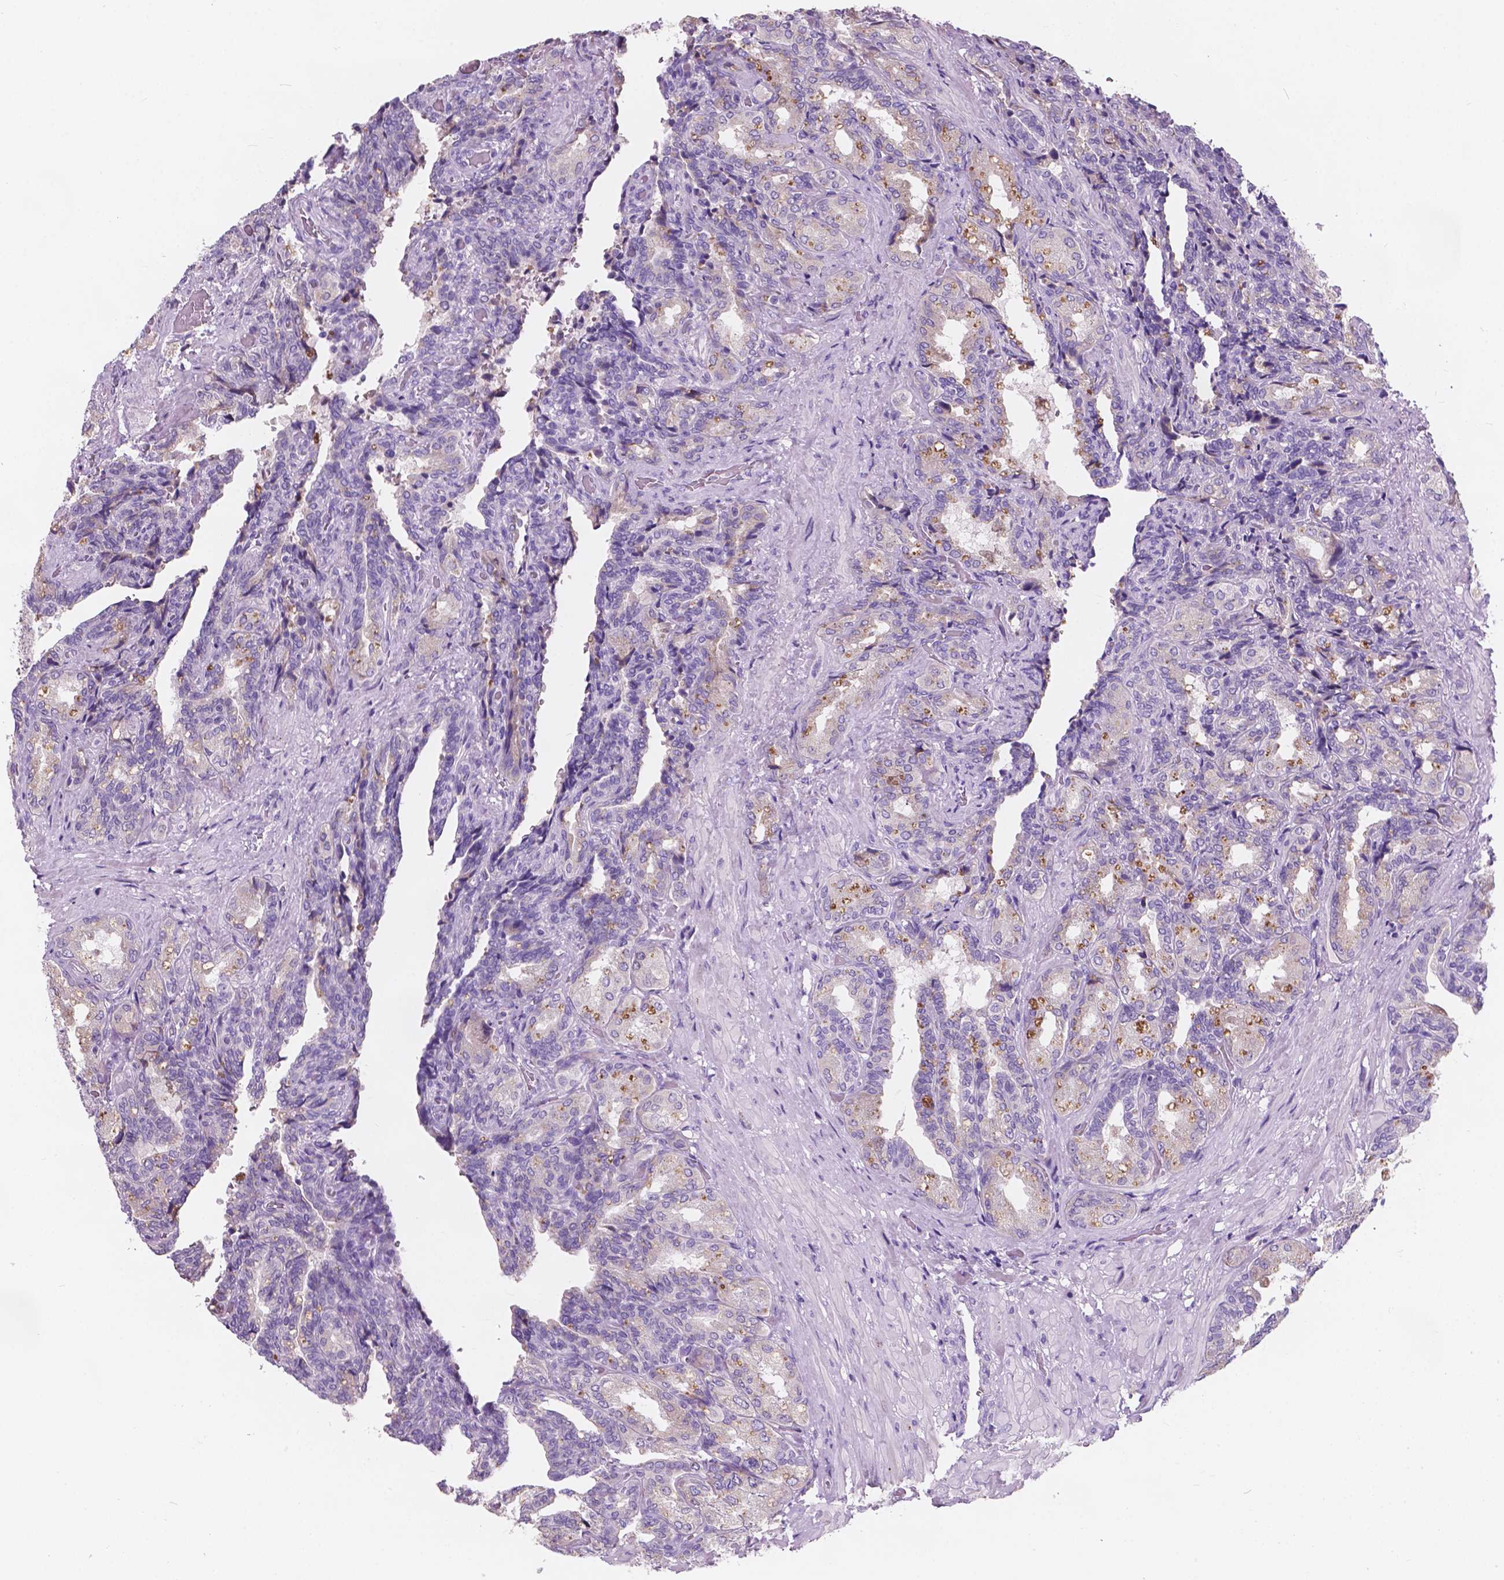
{"staining": {"intensity": "negative", "quantity": "none", "location": "none"}, "tissue": "seminal vesicle", "cell_type": "Glandular cells", "image_type": "normal", "snomed": [{"axis": "morphology", "description": "Normal tissue, NOS"}, {"axis": "topography", "description": "Seminal veicle"}], "caption": "Protein analysis of benign seminal vesicle demonstrates no significant expression in glandular cells.", "gene": "IREB2", "patient": {"sex": "male", "age": 68}}